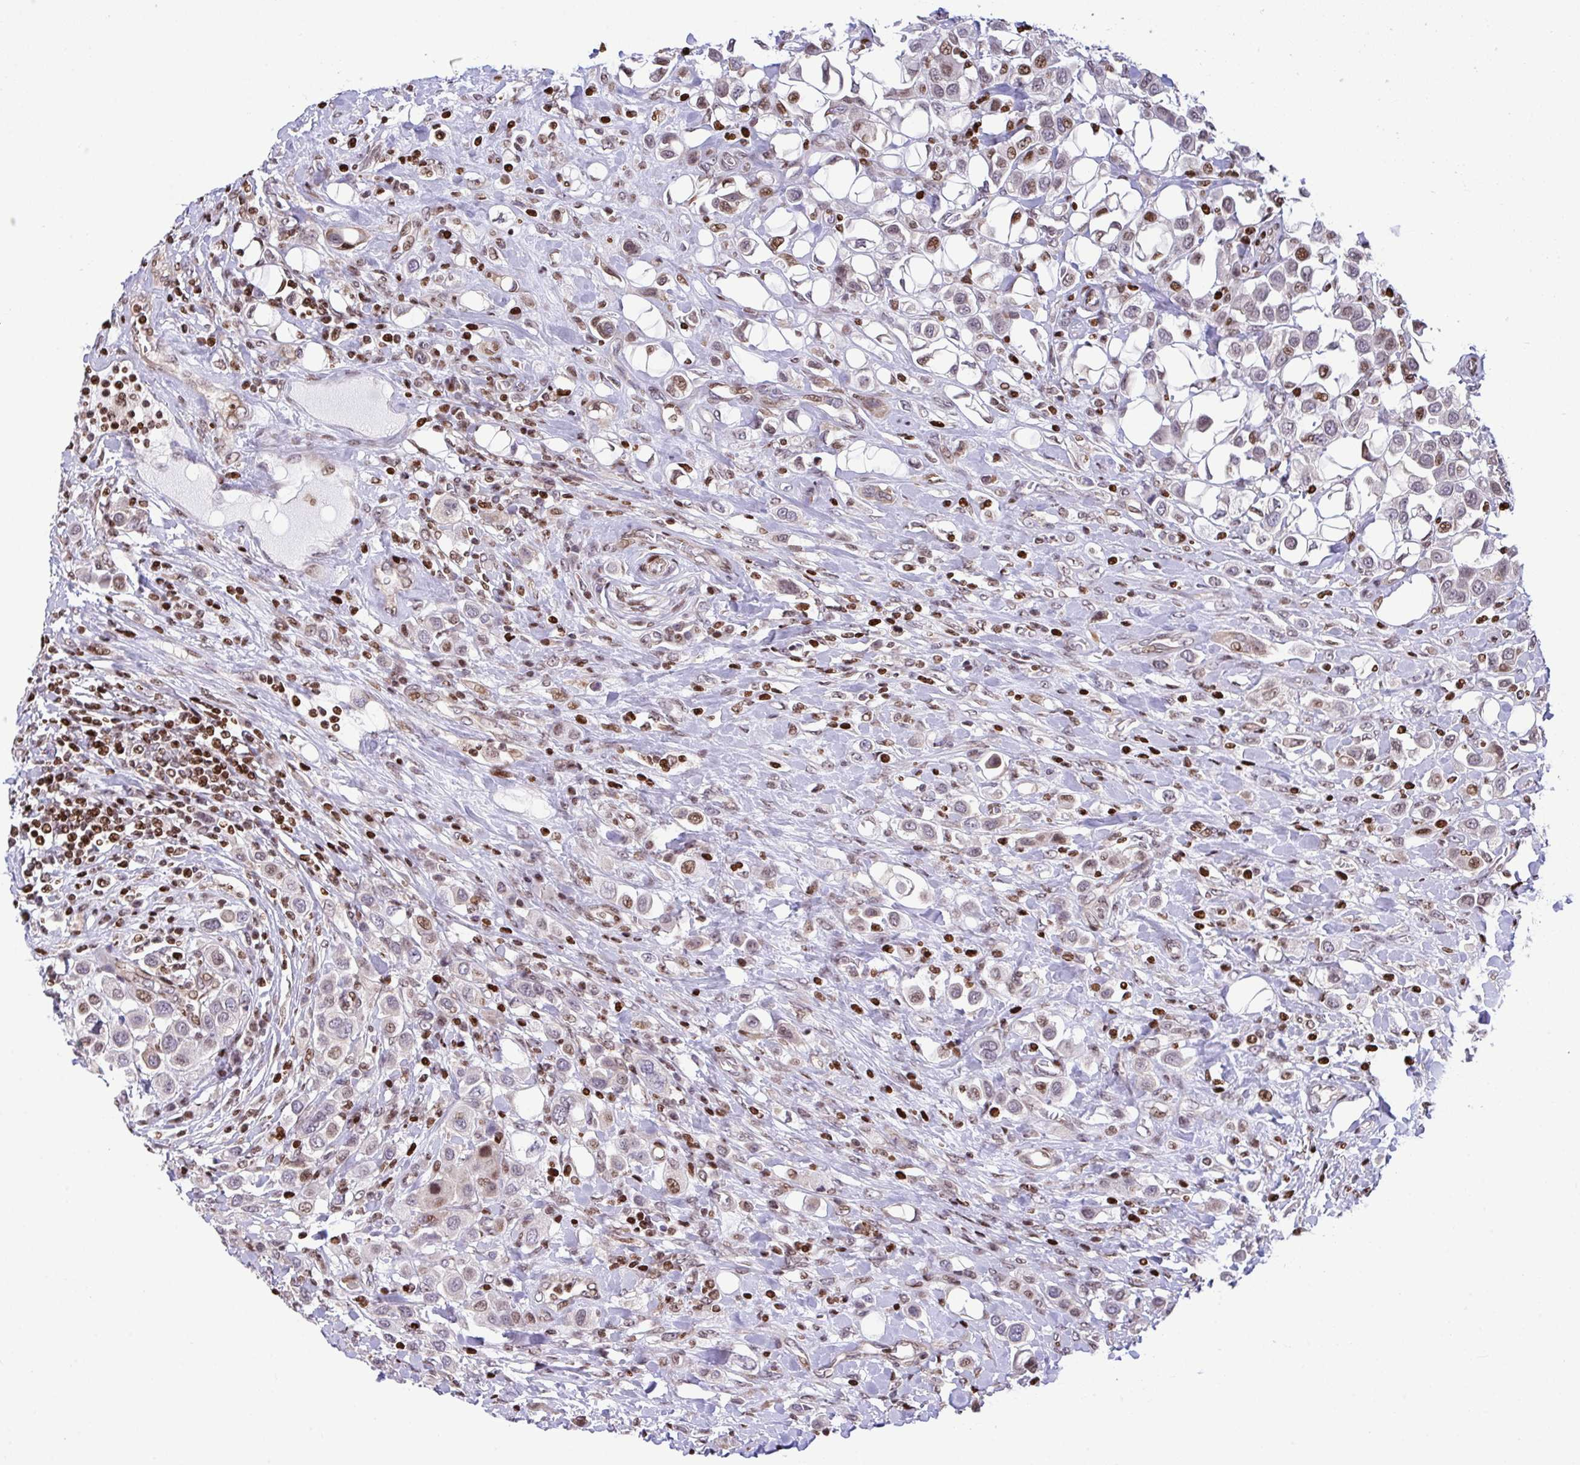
{"staining": {"intensity": "moderate", "quantity": "25%-75%", "location": "nuclear"}, "tissue": "urothelial cancer", "cell_type": "Tumor cells", "image_type": "cancer", "snomed": [{"axis": "morphology", "description": "Urothelial carcinoma, High grade"}, {"axis": "topography", "description": "Urinary bladder"}], "caption": "Immunohistochemistry (DAB) staining of high-grade urothelial carcinoma shows moderate nuclear protein staining in approximately 25%-75% of tumor cells.", "gene": "RAPGEF5", "patient": {"sex": "male", "age": 50}}